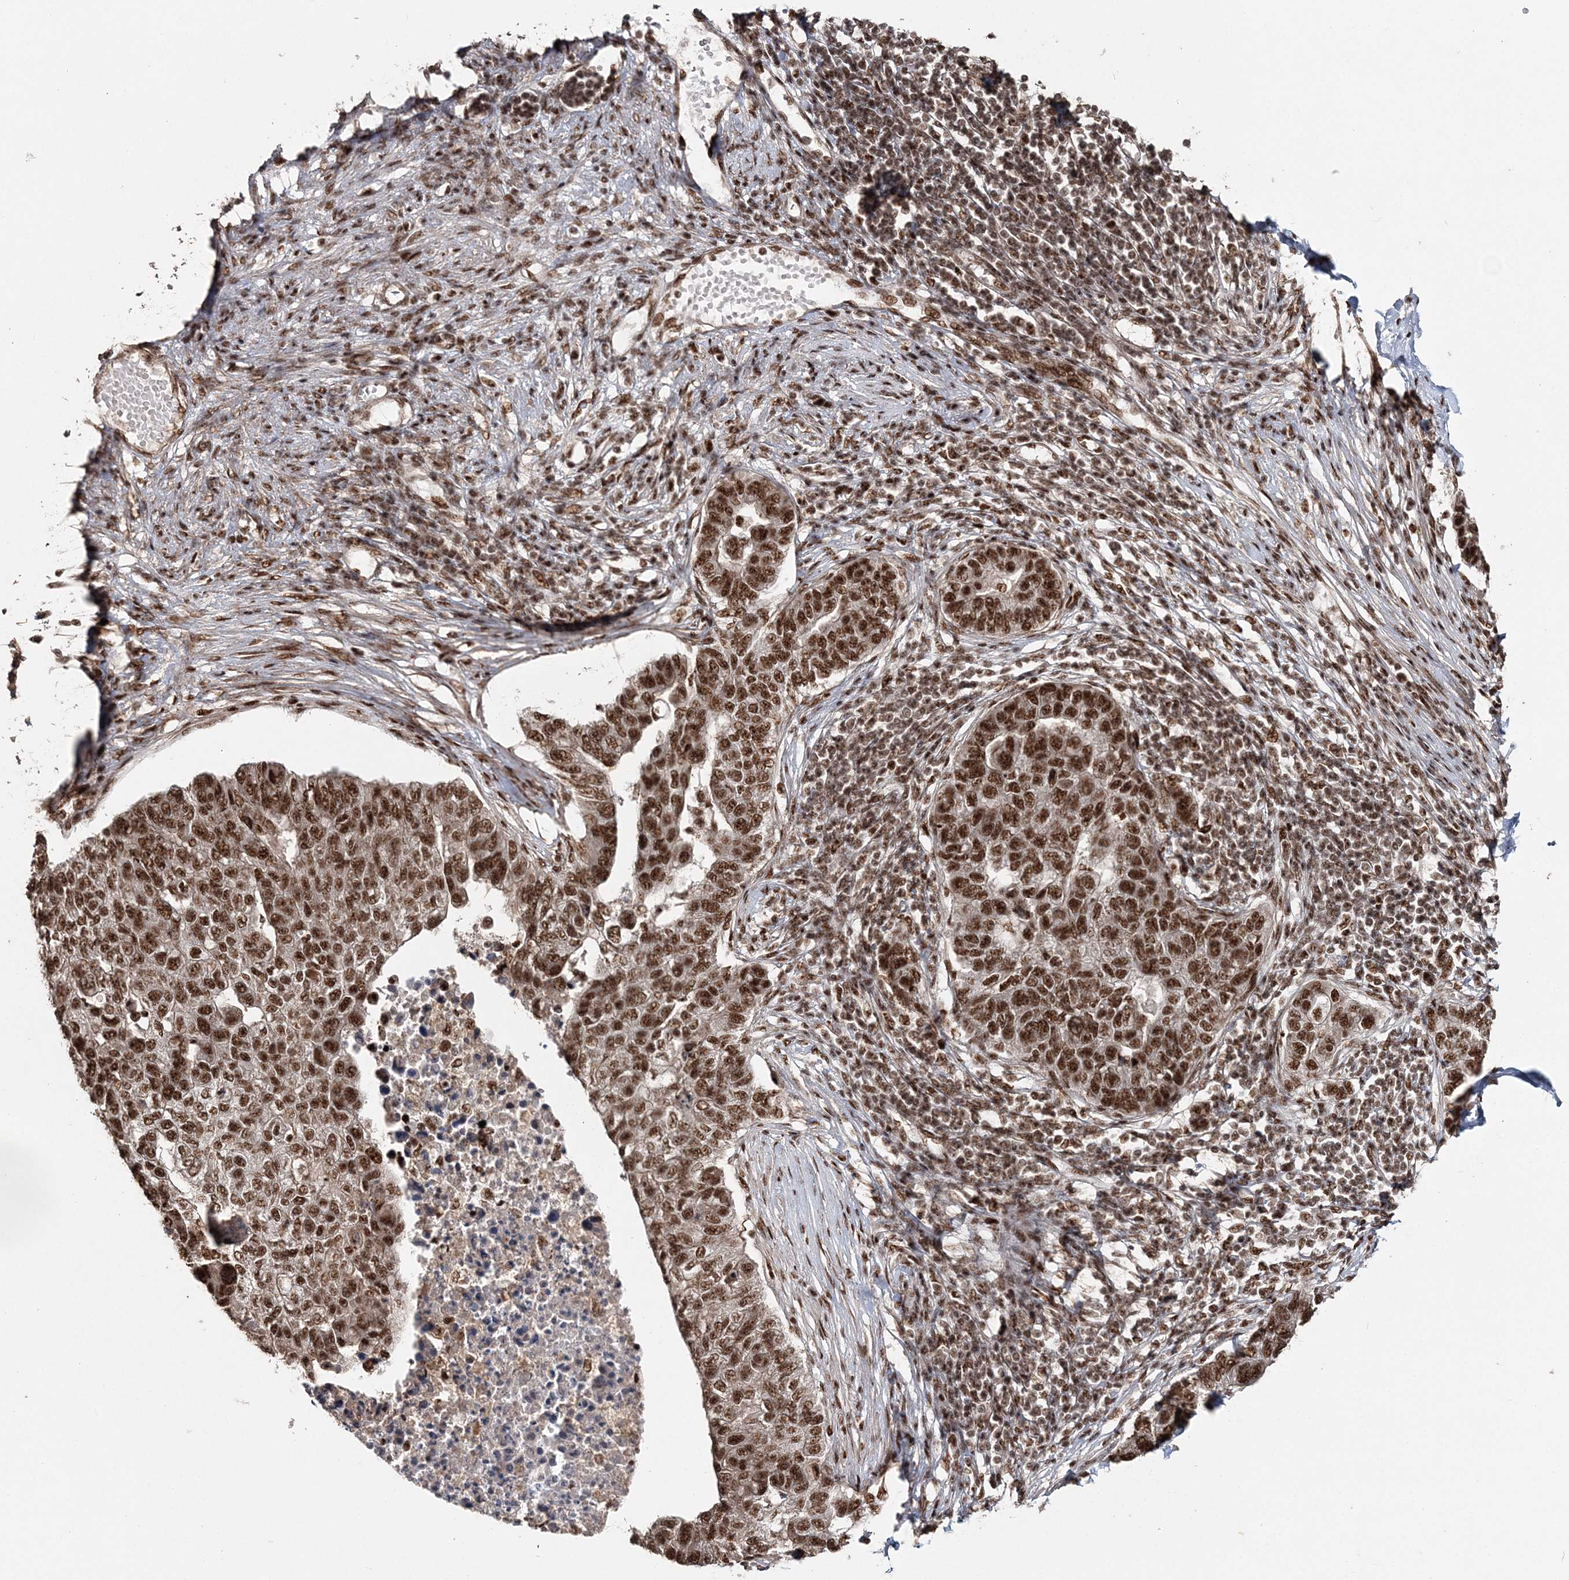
{"staining": {"intensity": "strong", "quantity": ">75%", "location": "nuclear"}, "tissue": "pancreatic cancer", "cell_type": "Tumor cells", "image_type": "cancer", "snomed": [{"axis": "morphology", "description": "Adenocarcinoma, NOS"}, {"axis": "topography", "description": "Pancreas"}], "caption": "Tumor cells show high levels of strong nuclear staining in approximately >75% of cells in human pancreatic cancer (adenocarcinoma).", "gene": "EXOSC8", "patient": {"sex": "female", "age": 61}}